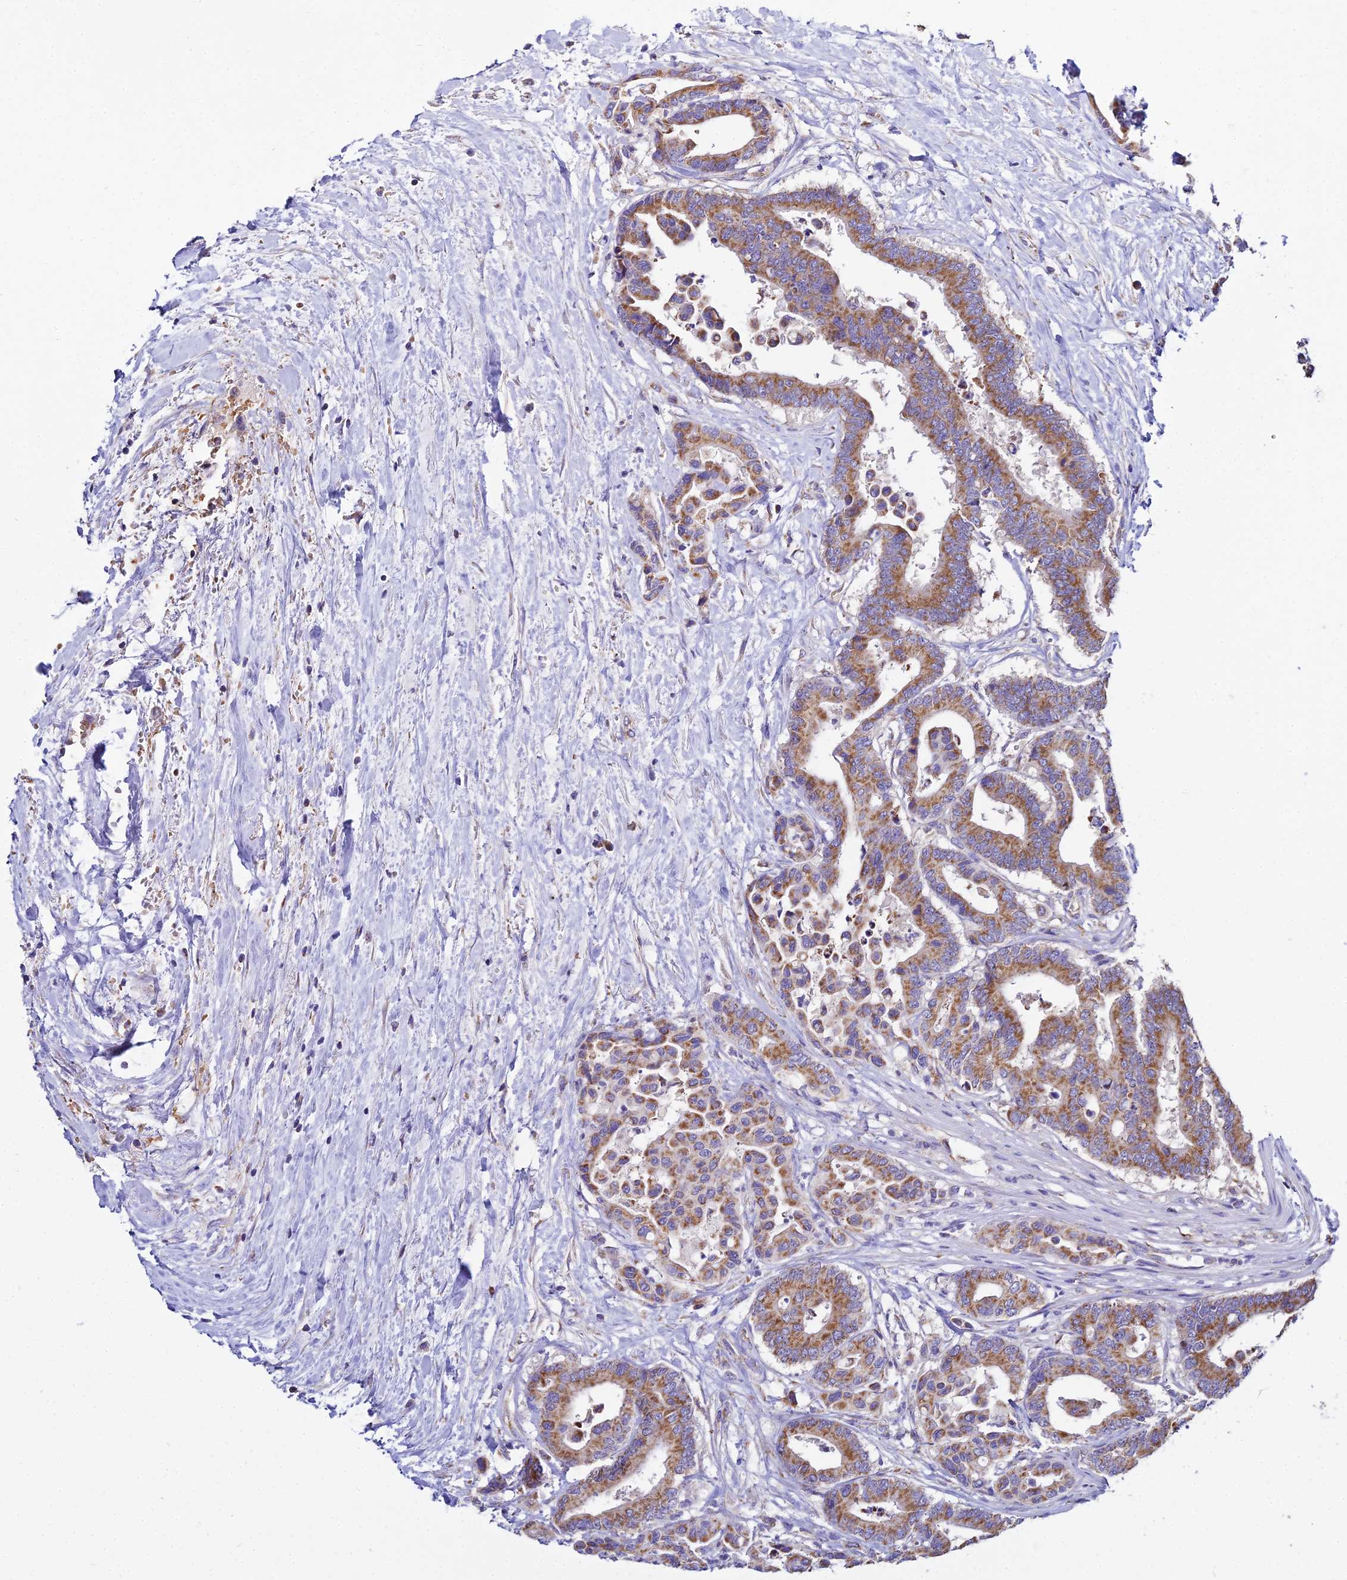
{"staining": {"intensity": "moderate", "quantity": ">75%", "location": "cytoplasmic/membranous"}, "tissue": "colorectal cancer", "cell_type": "Tumor cells", "image_type": "cancer", "snomed": [{"axis": "morphology", "description": "Normal tissue, NOS"}, {"axis": "morphology", "description": "Adenocarcinoma, NOS"}, {"axis": "topography", "description": "Colon"}], "caption": "Immunohistochemistry (IHC) image of adenocarcinoma (colorectal) stained for a protein (brown), which shows medium levels of moderate cytoplasmic/membranous expression in approximately >75% of tumor cells.", "gene": "TYW5", "patient": {"sex": "male", "age": 82}}